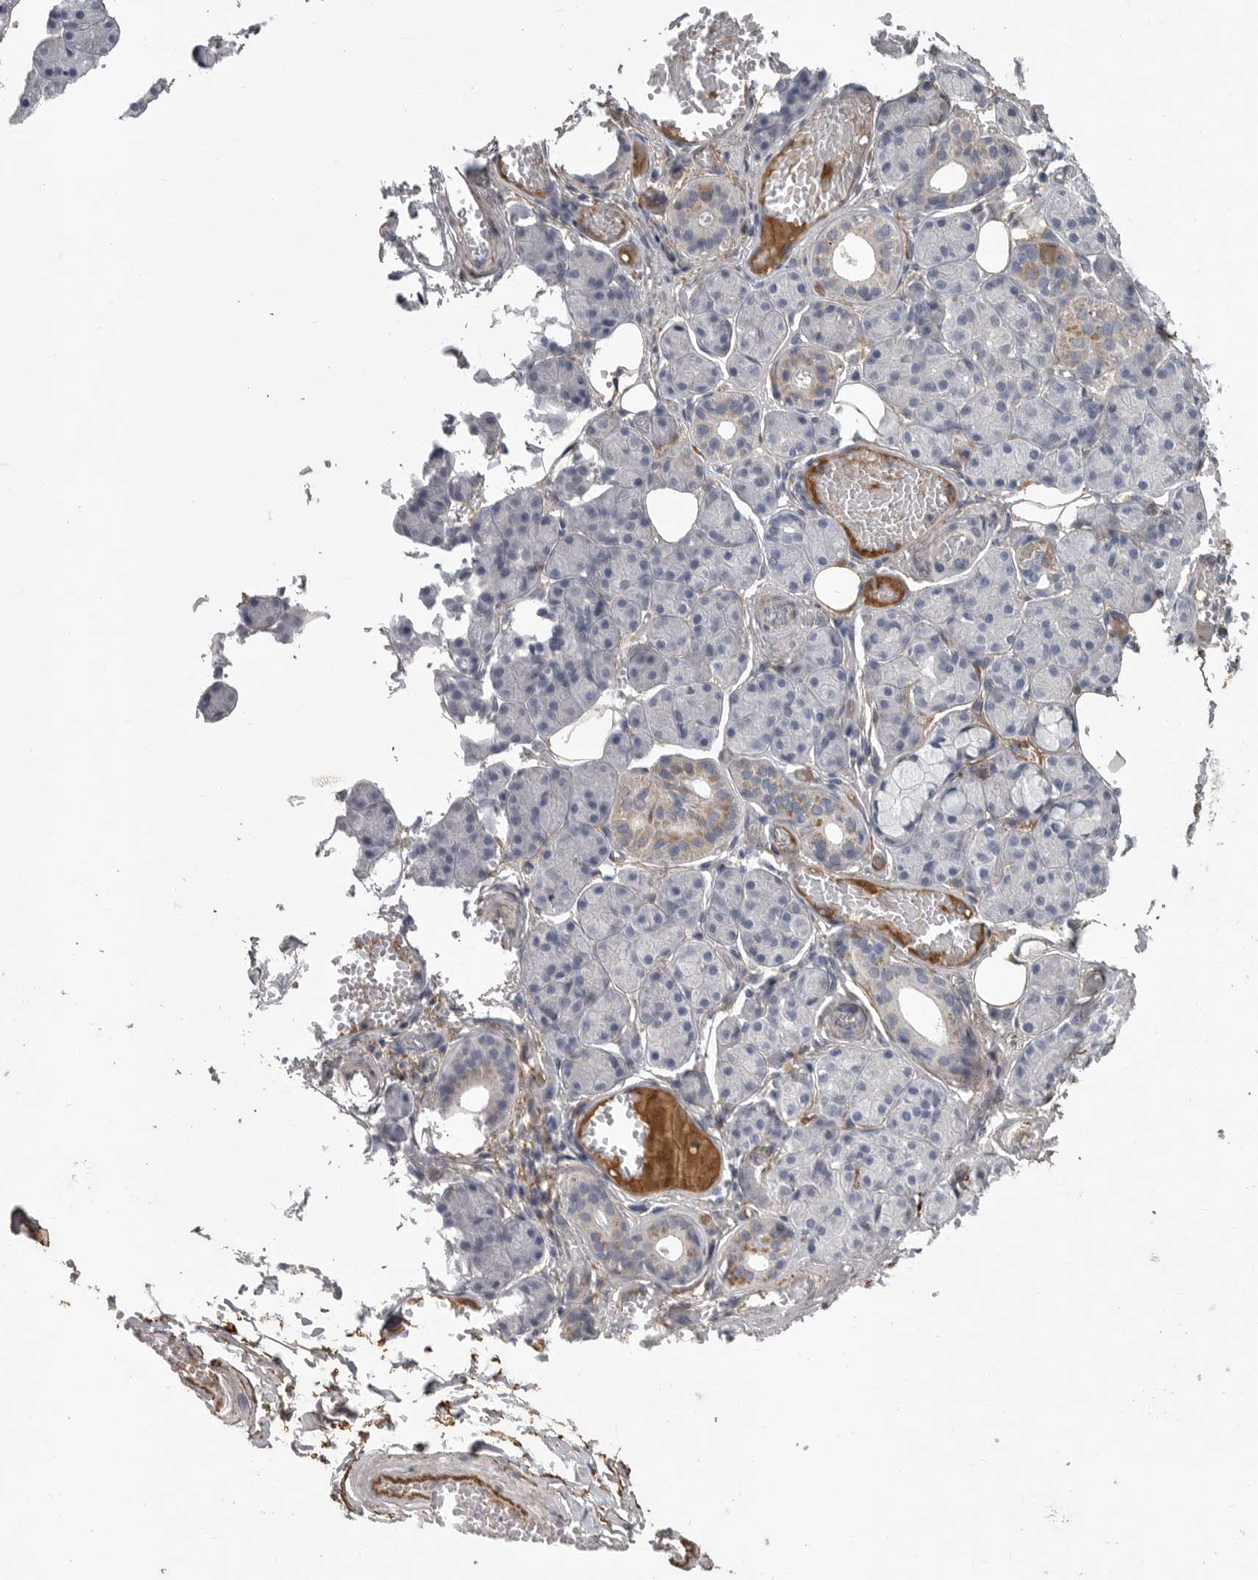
{"staining": {"intensity": "moderate", "quantity": "<25%", "location": "cytoplasmic/membranous"}, "tissue": "salivary gland", "cell_type": "Glandular cells", "image_type": "normal", "snomed": [{"axis": "morphology", "description": "Normal tissue, NOS"}, {"axis": "topography", "description": "Salivary gland"}], "caption": "Salivary gland stained with a brown dye displays moderate cytoplasmic/membranous positive staining in approximately <25% of glandular cells.", "gene": "CRP", "patient": {"sex": "male", "age": 63}}